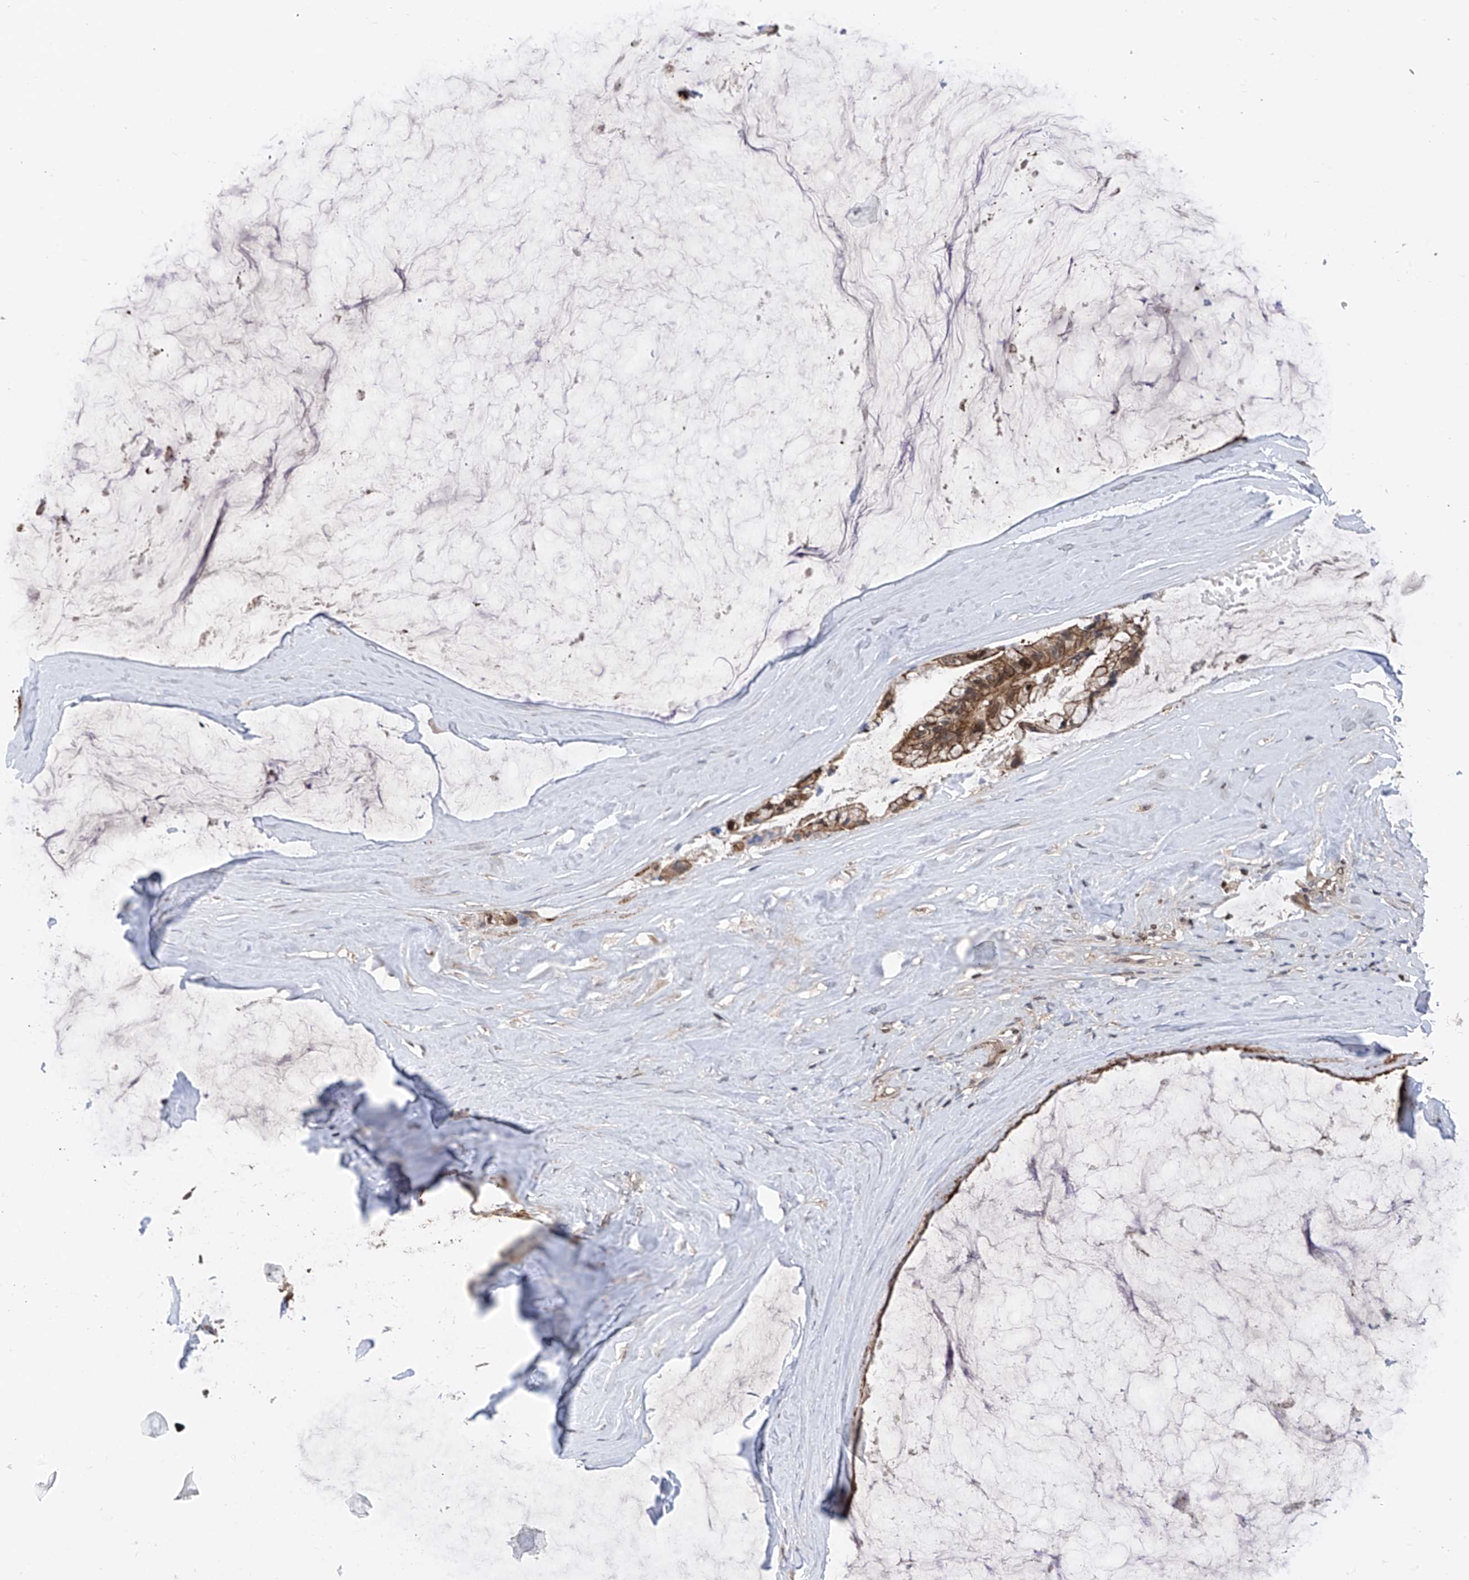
{"staining": {"intensity": "moderate", "quantity": ">75%", "location": "cytoplasmic/membranous,nuclear"}, "tissue": "ovarian cancer", "cell_type": "Tumor cells", "image_type": "cancer", "snomed": [{"axis": "morphology", "description": "Cystadenocarcinoma, mucinous, NOS"}, {"axis": "topography", "description": "Ovary"}], "caption": "This photomicrograph reveals IHC staining of ovarian cancer, with medium moderate cytoplasmic/membranous and nuclear expression in about >75% of tumor cells.", "gene": "DNAJC9", "patient": {"sex": "female", "age": 39}}